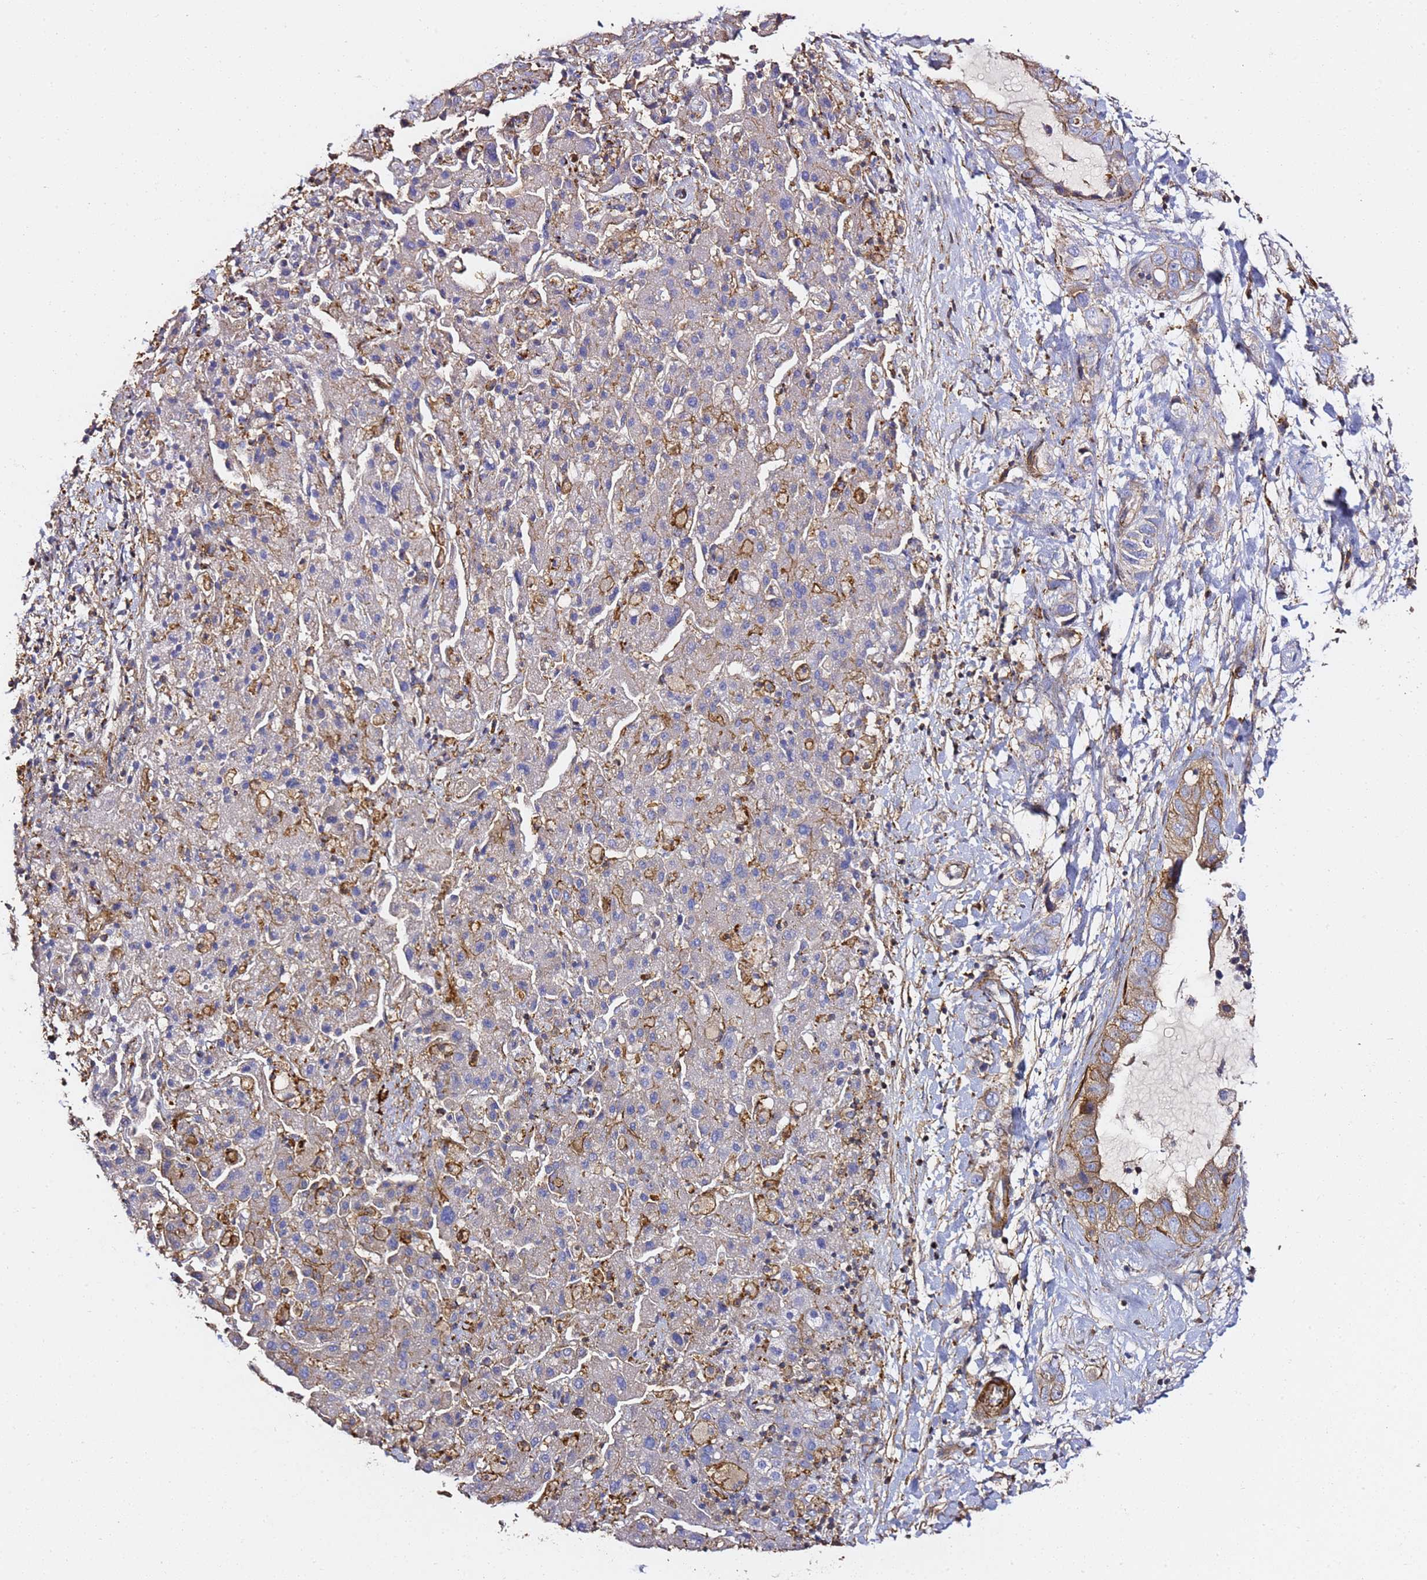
{"staining": {"intensity": "weak", "quantity": "<25%", "location": "cytoplasmic/membranous"}, "tissue": "liver cancer", "cell_type": "Tumor cells", "image_type": "cancer", "snomed": [{"axis": "morphology", "description": "Cholangiocarcinoma"}, {"axis": "topography", "description": "Liver"}], "caption": "IHC photomicrograph of human liver cholangiocarcinoma stained for a protein (brown), which exhibits no staining in tumor cells.", "gene": "ZFP36L2", "patient": {"sex": "female", "age": 52}}